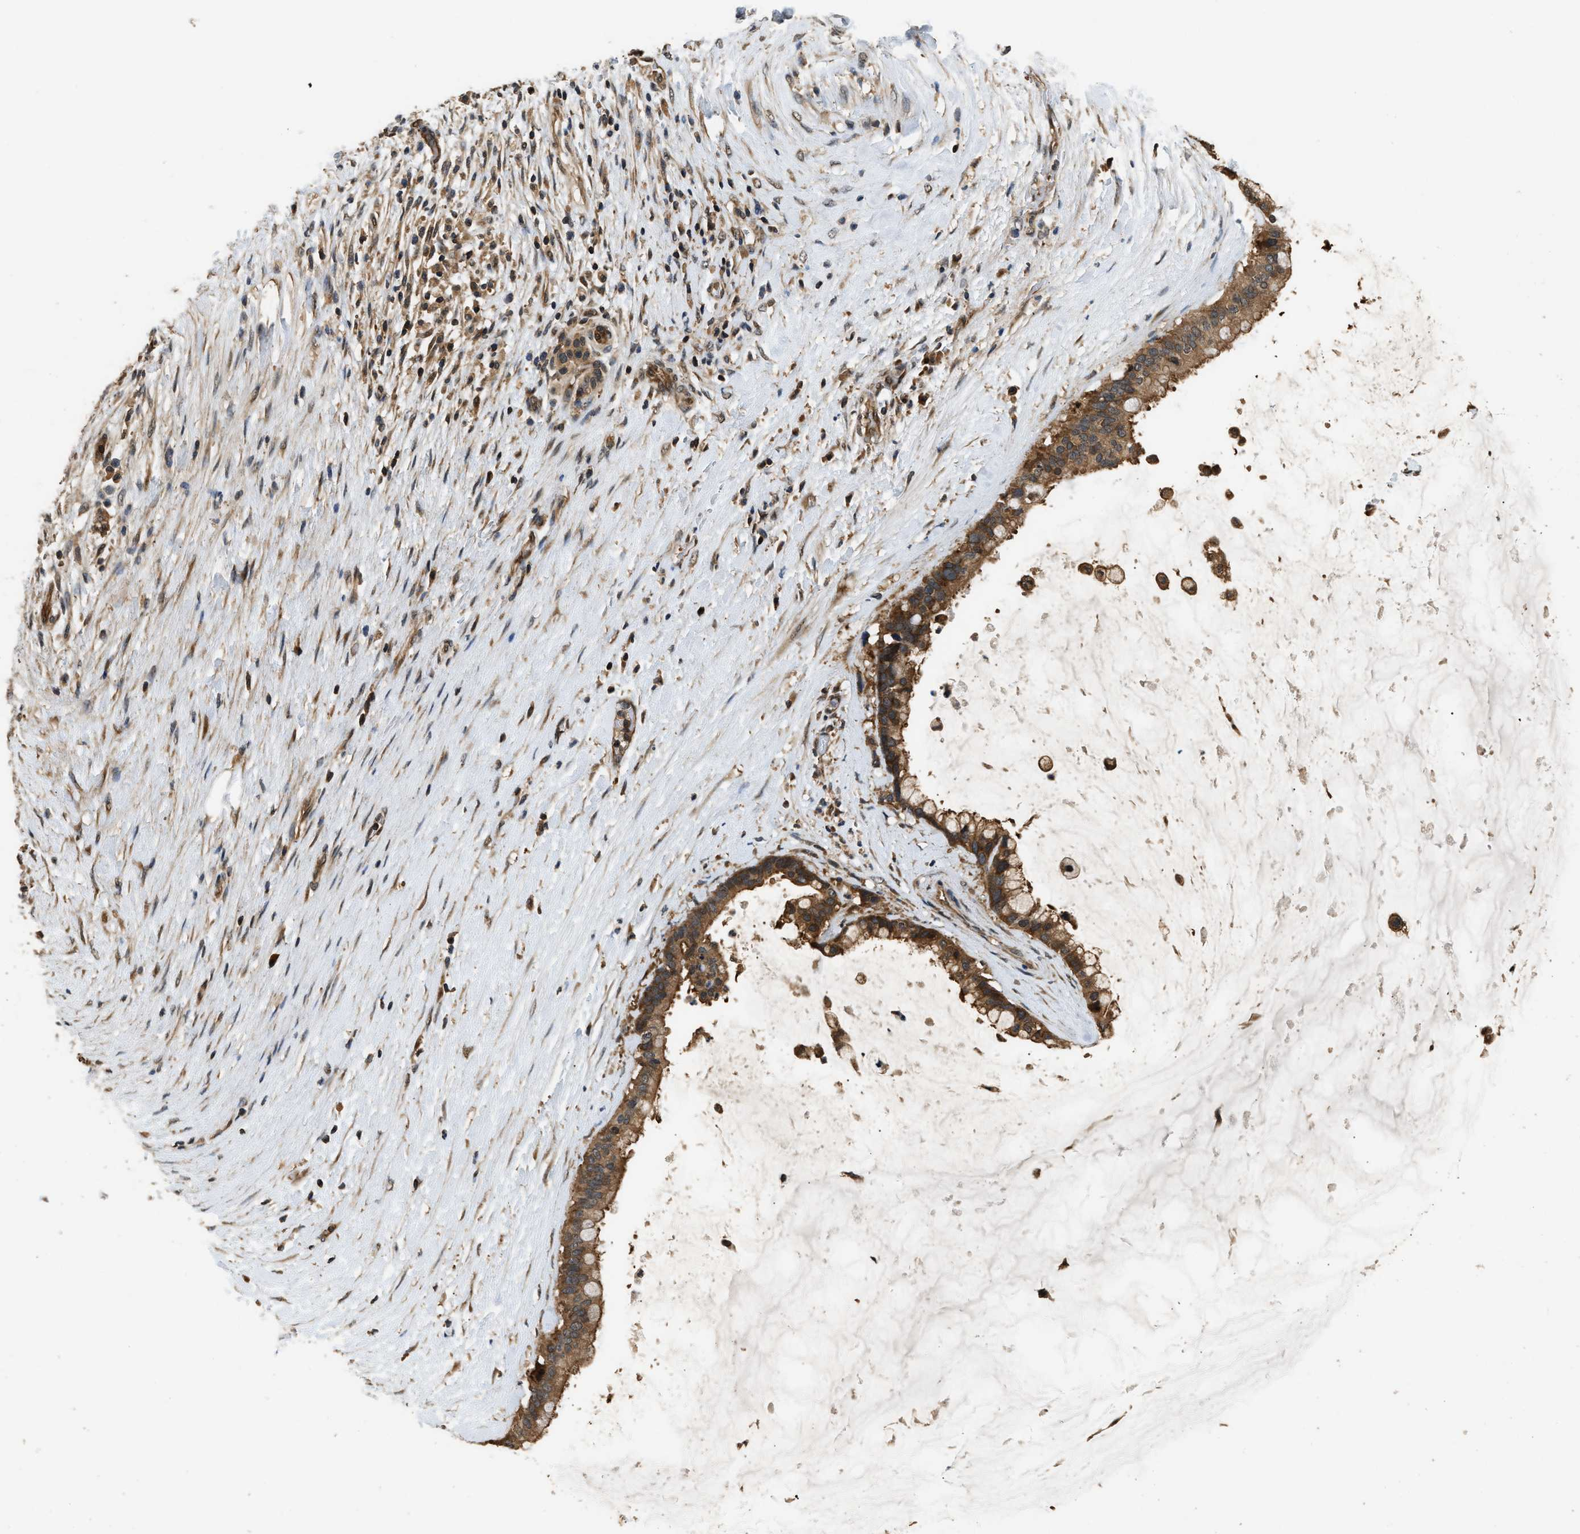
{"staining": {"intensity": "moderate", "quantity": ">75%", "location": "cytoplasmic/membranous"}, "tissue": "pancreatic cancer", "cell_type": "Tumor cells", "image_type": "cancer", "snomed": [{"axis": "morphology", "description": "Adenocarcinoma, NOS"}, {"axis": "topography", "description": "Pancreas"}], "caption": "Tumor cells exhibit medium levels of moderate cytoplasmic/membranous staining in about >75% of cells in adenocarcinoma (pancreatic).", "gene": "DNAJC2", "patient": {"sex": "male", "age": 41}}